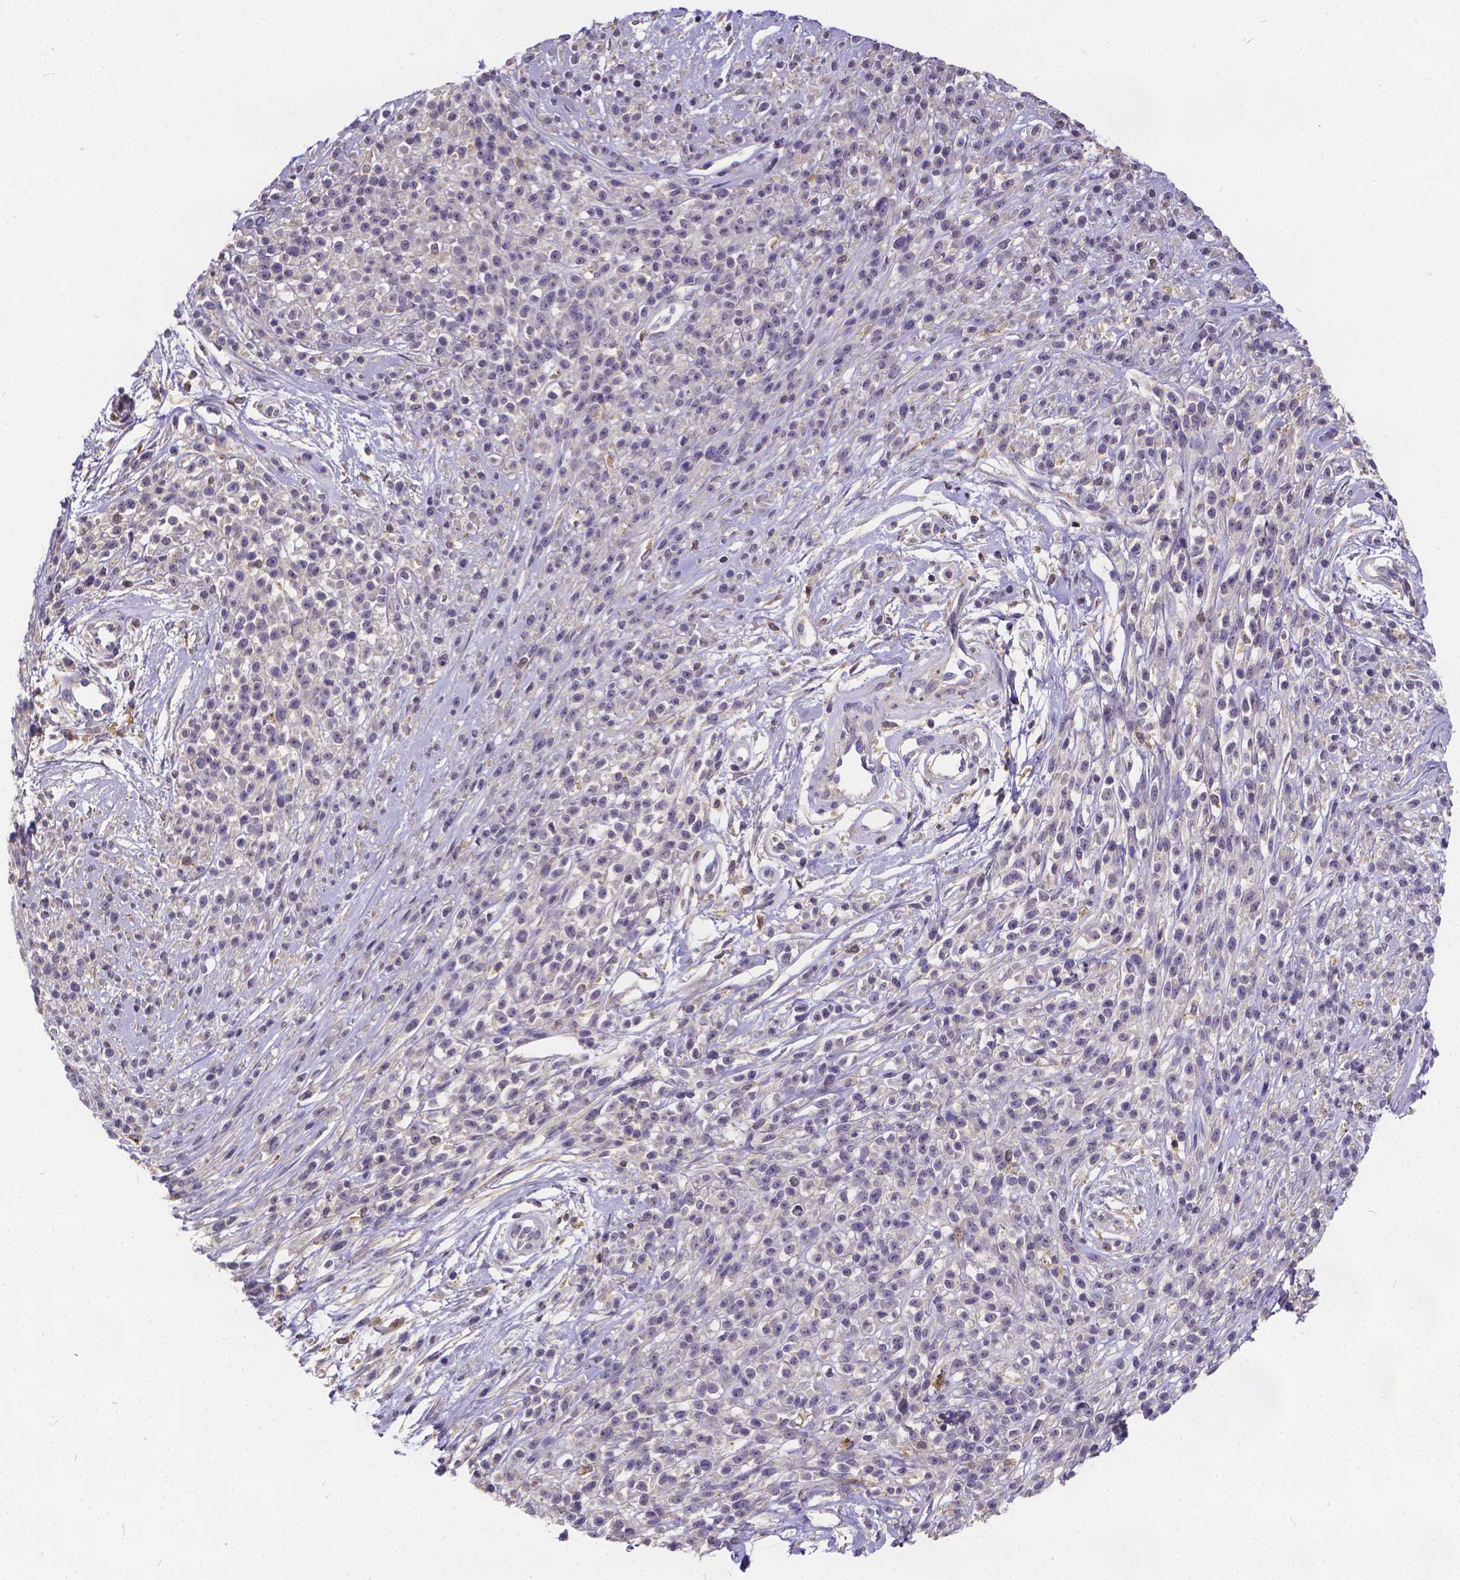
{"staining": {"intensity": "negative", "quantity": "none", "location": "none"}, "tissue": "melanoma", "cell_type": "Tumor cells", "image_type": "cancer", "snomed": [{"axis": "morphology", "description": "Malignant melanoma, NOS"}, {"axis": "topography", "description": "Skin"}, {"axis": "topography", "description": "Skin of trunk"}], "caption": "Immunohistochemistry micrograph of human melanoma stained for a protein (brown), which reveals no expression in tumor cells. (Stains: DAB immunohistochemistry (IHC) with hematoxylin counter stain, Microscopy: brightfield microscopy at high magnification).", "gene": "GLRB", "patient": {"sex": "male", "age": 74}}